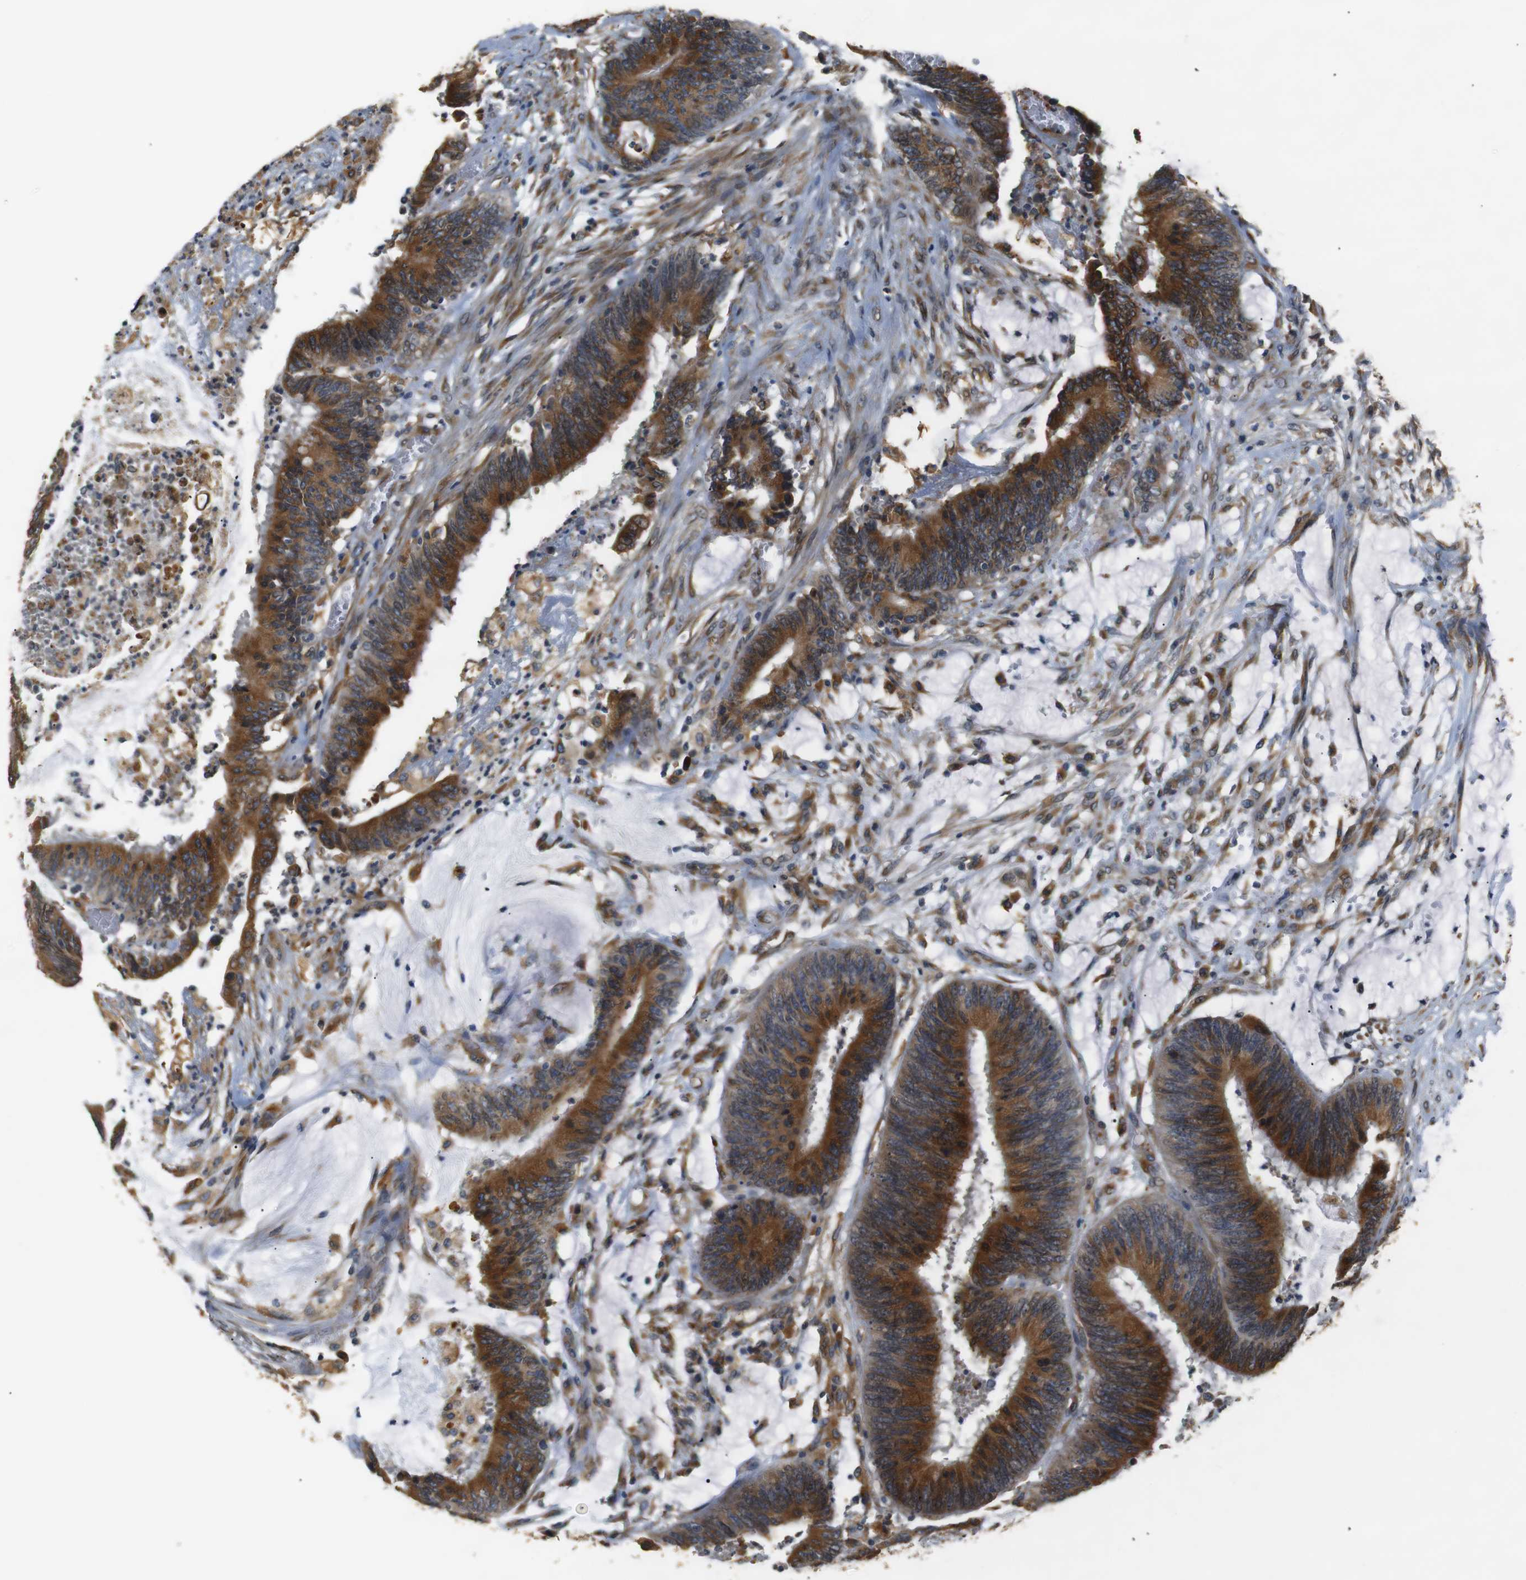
{"staining": {"intensity": "strong", "quantity": ">75%", "location": "cytoplasmic/membranous"}, "tissue": "colorectal cancer", "cell_type": "Tumor cells", "image_type": "cancer", "snomed": [{"axis": "morphology", "description": "Adenocarcinoma, NOS"}, {"axis": "topography", "description": "Rectum"}], "caption": "Approximately >75% of tumor cells in human colorectal adenocarcinoma reveal strong cytoplasmic/membranous protein positivity as visualized by brown immunohistochemical staining.", "gene": "TMED2", "patient": {"sex": "female", "age": 66}}